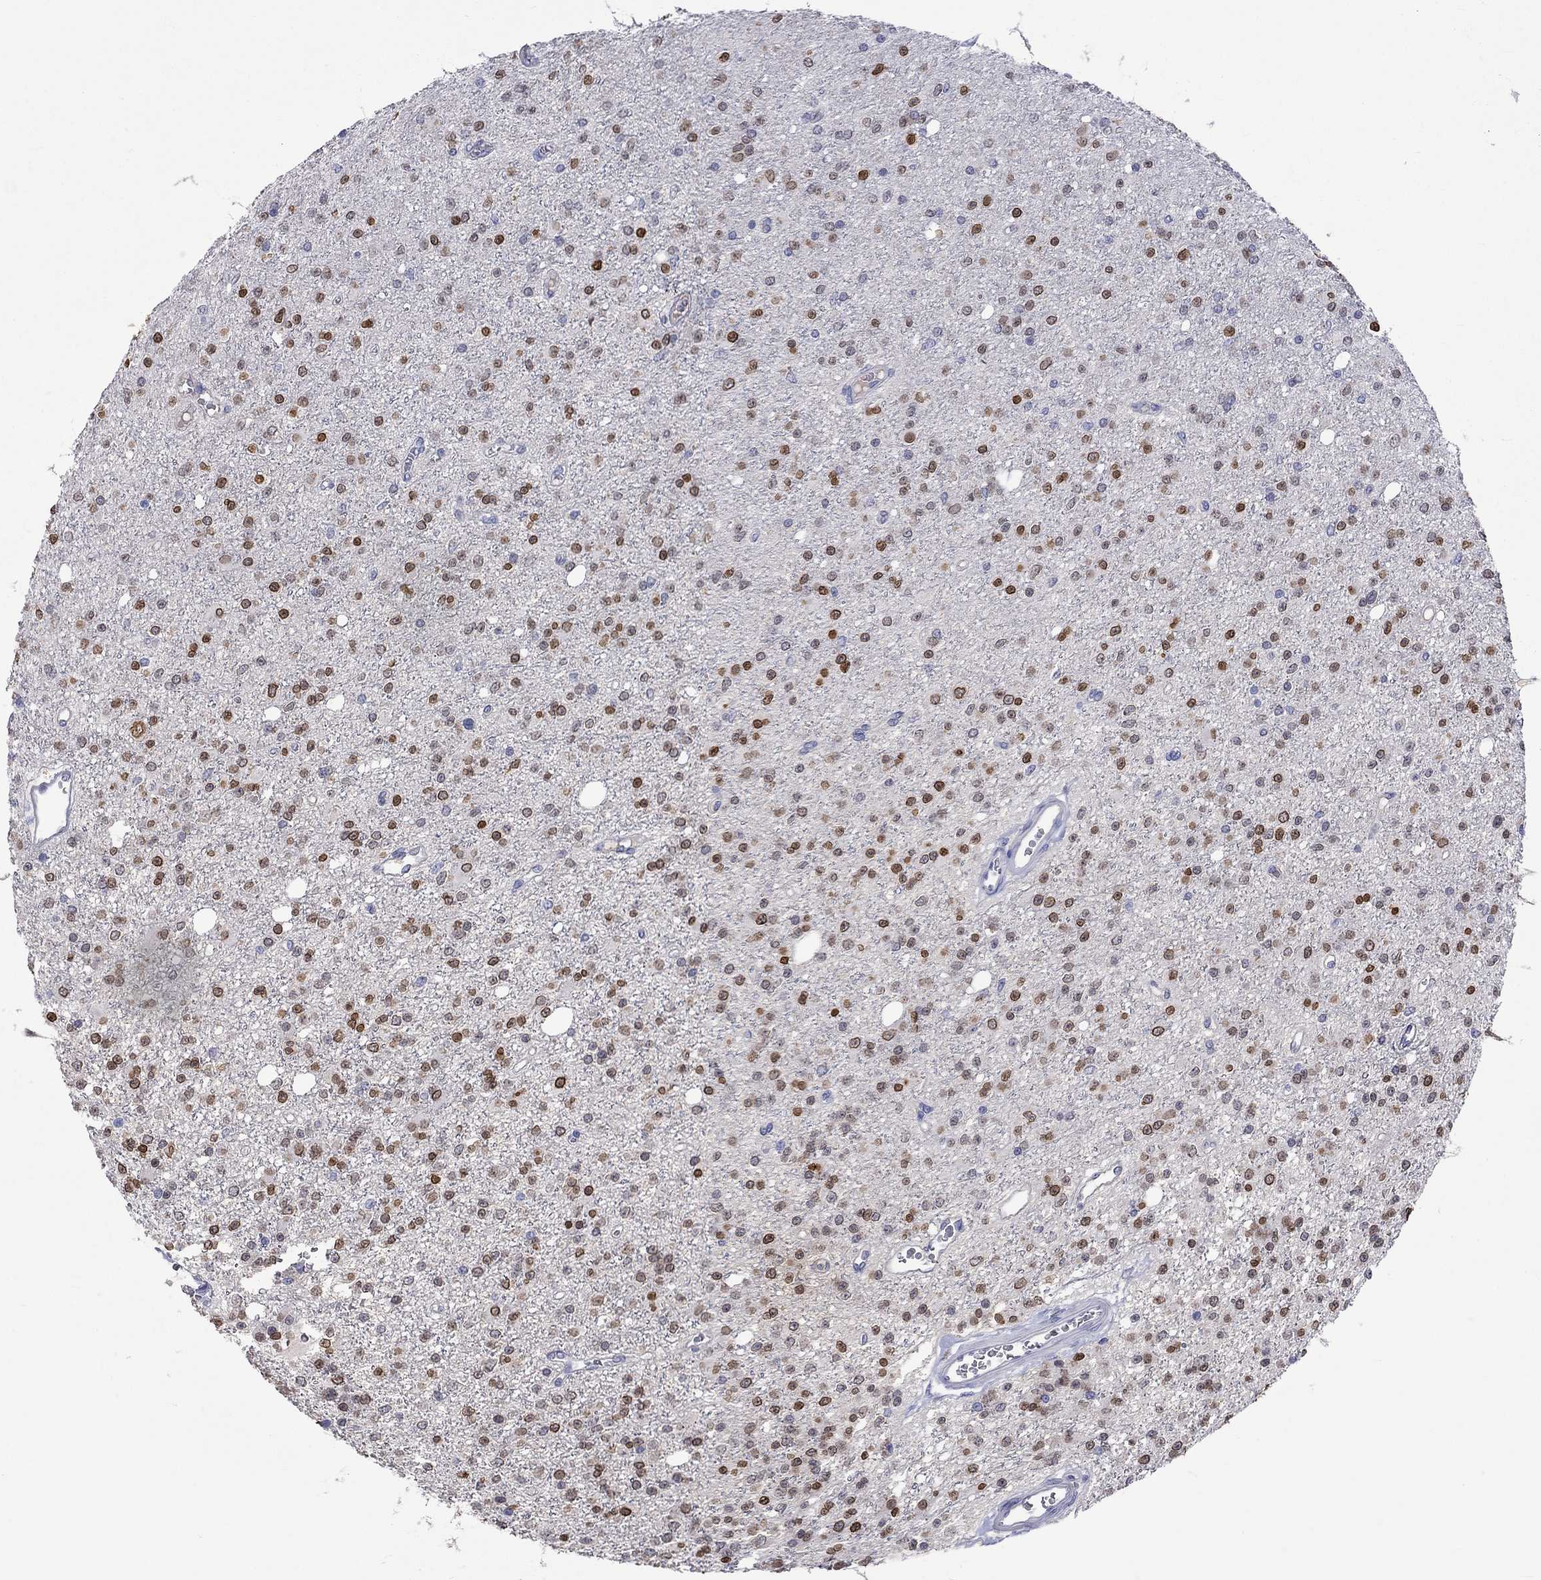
{"staining": {"intensity": "strong", "quantity": "25%-75%", "location": "cytoplasmic/membranous,nuclear"}, "tissue": "glioma", "cell_type": "Tumor cells", "image_type": "cancer", "snomed": [{"axis": "morphology", "description": "Glioma, malignant, Low grade"}, {"axis": "topography", "description": "Brain"}], "caption": "The micrograph displays immunohistochemical staining of glioma. There is strong cytoplasmic/membranous and nuclear staining is appreciated in approximately 25%-75% of tumor cells.", "gene": "LRFN4", "patient": {"sex": "female", "age": 45}}